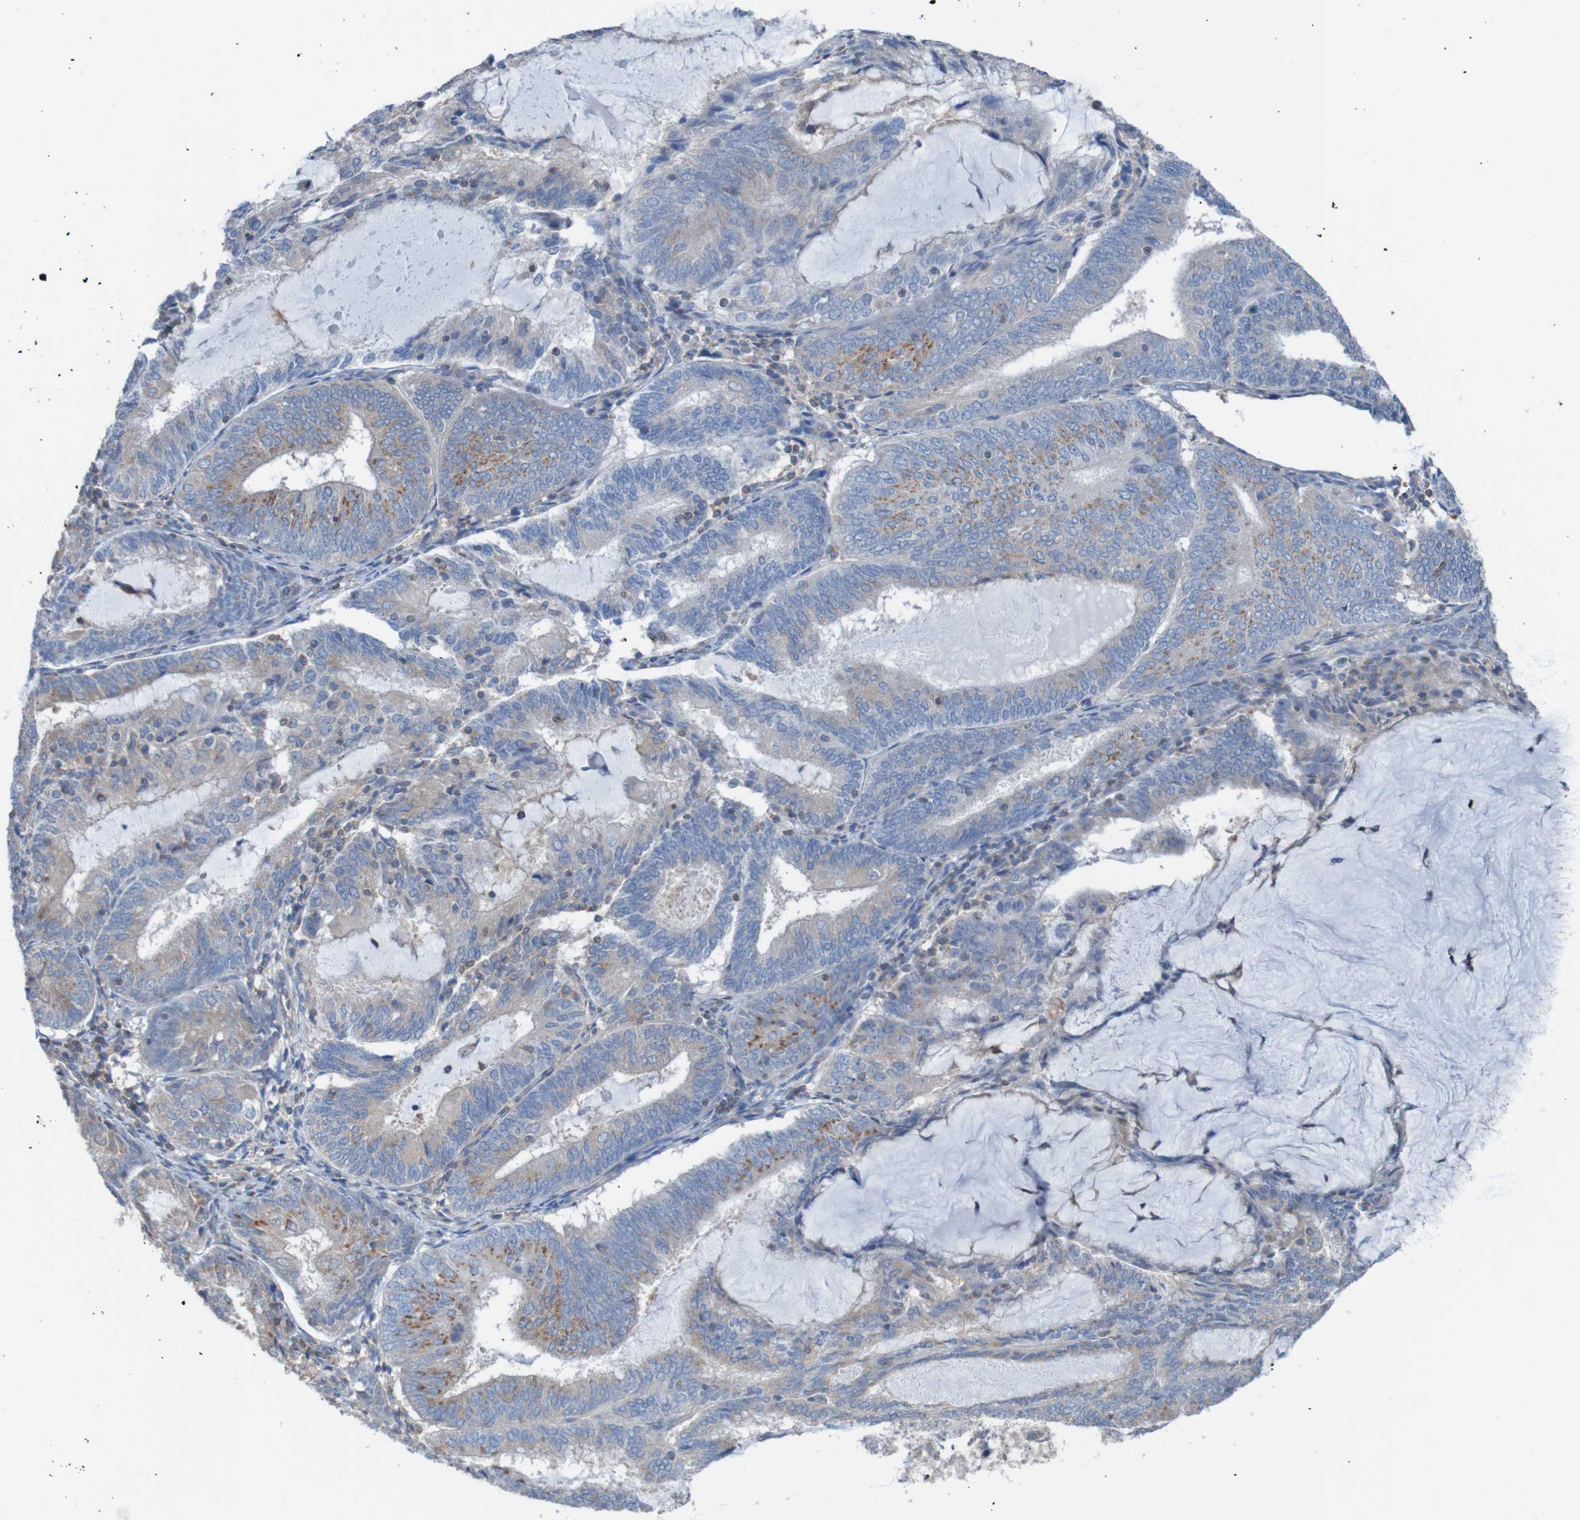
{"staining": {"intensity": "moderate", "quantity": "<25%", "location": "cytoplasmic/membranous"}, "tissue": "endometrial cancer", "cell_type": "Tumor cells", "image_type": "cancer", "snomed": [{"axis": "morphology", "description": "Adenocarcinoma, NOS"}, {"axis": "topography", "description": "Endometrium"}], "caption": "Brown immunohistochemical staining in endometrial adenocarcinoma exhibits moderate cytoplasmic/membranous positivity in about <25% of tumor cells. Using DAB (3,3'-diaminobenzidine) (brown) and hematoxylin (blue) stains, captured at high magnification using brightfield microscopy.", "gene": "MINAR1", "patient": {"sex": "female", "age": 81}}